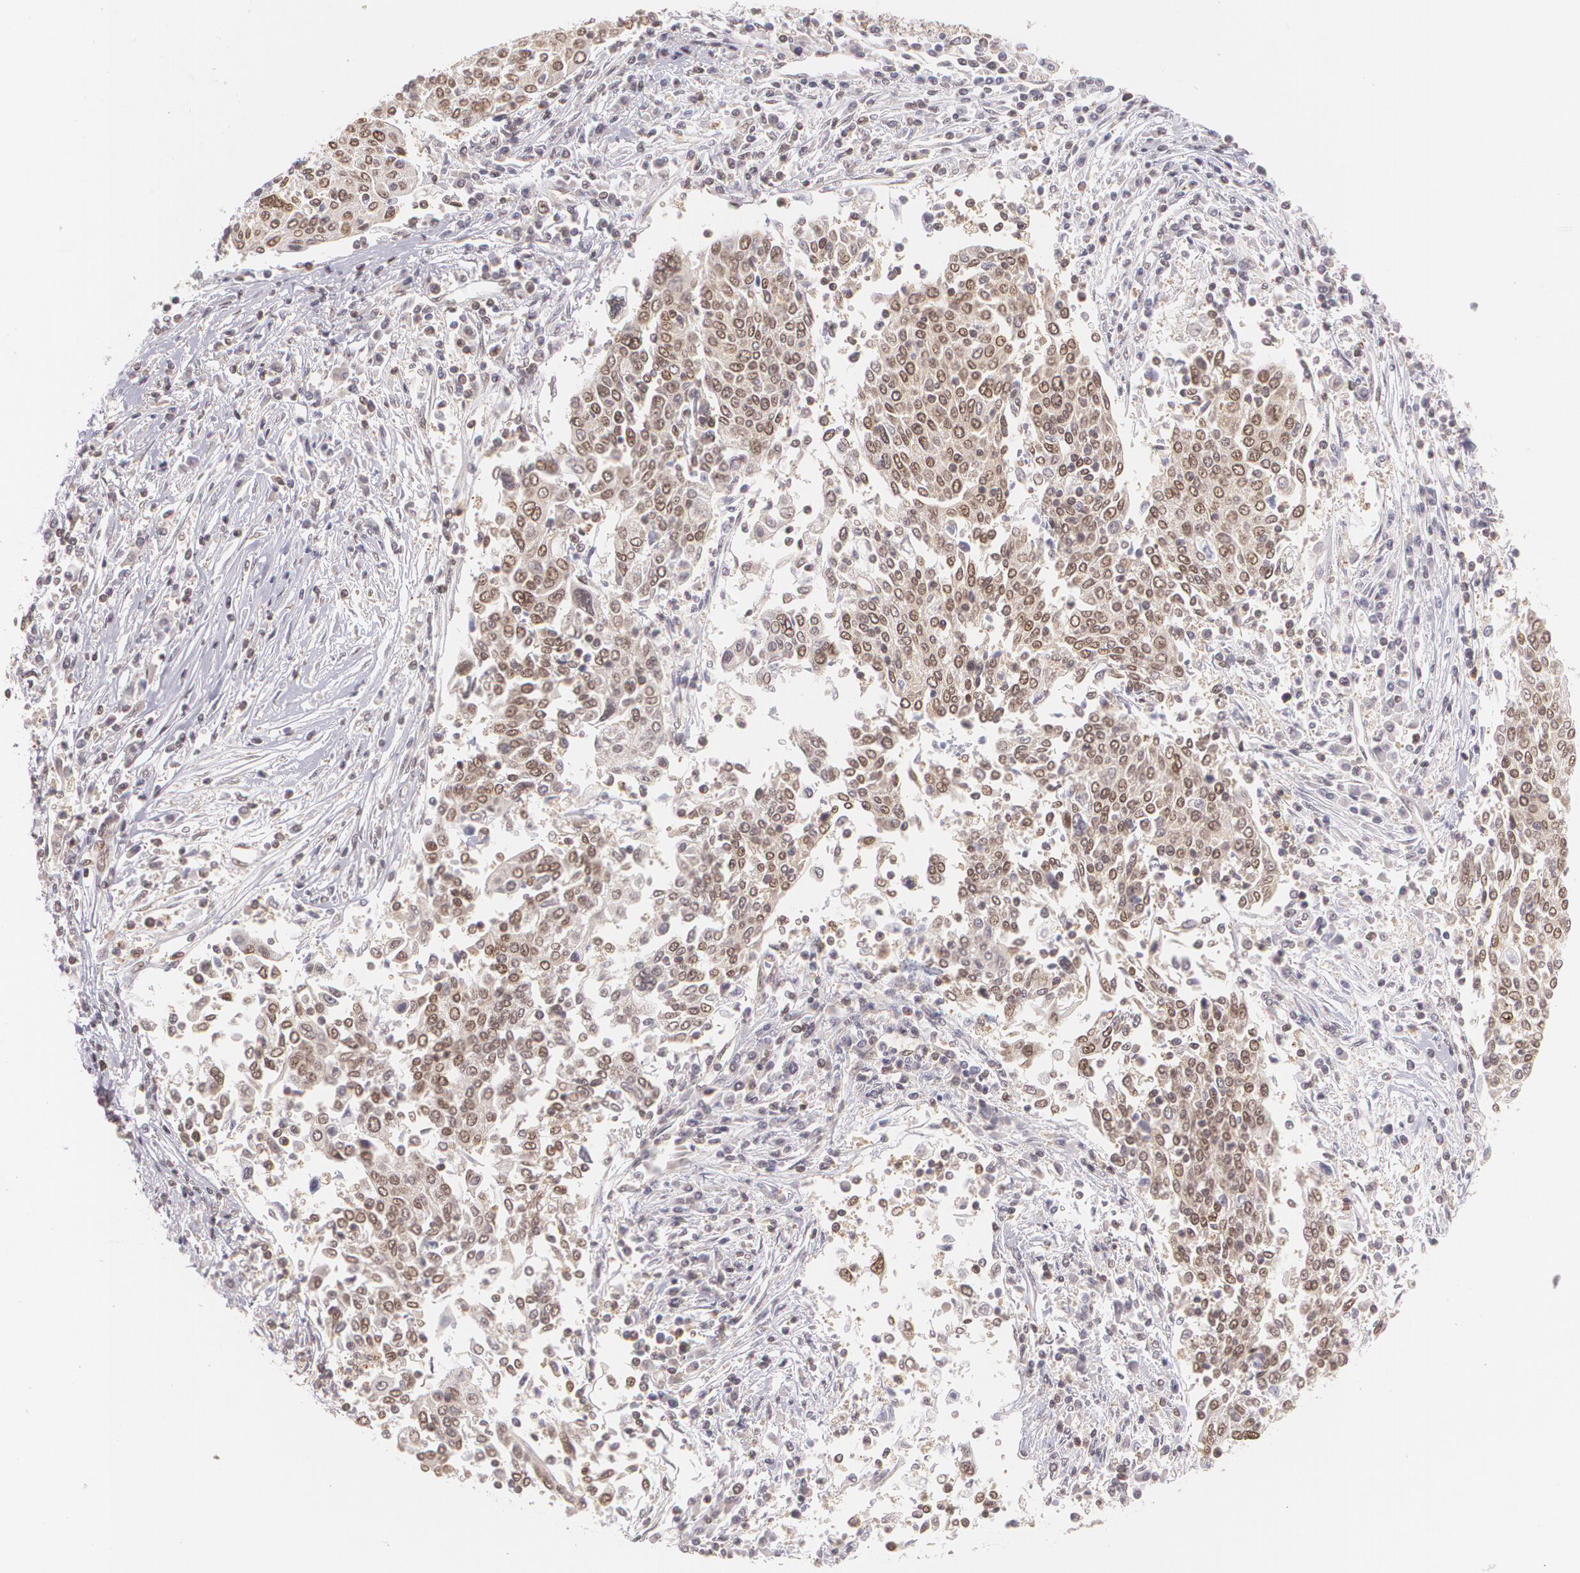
{"staining": {"intensity": "weak", "quantity": "25%-75%", "location": "cytoplasmic/membranous,nuclear"}, "tissue": "cervical cancer", "cell_type": "Tumor cells", "image_type": "cancer", "snomed": [{"axis": "morphology", "description": "Squamous cell carcinoma, NOS"}, {"axis": "topography", "description": "Cervix"}], "caption": "Tumor cells exhibit low levels of weak cytoplasmic/membranous and nuclear staining in approximately 25%-75% of cells in cervical cancer. The staining is performed using DAB (3,3'-diaminobenzidine) brown chromogen to label protein expression. The nuclei are counter-stained blue using hematoxylin.", "gene": "CUL2", "patient": {"sex": "female", "age": 40}}